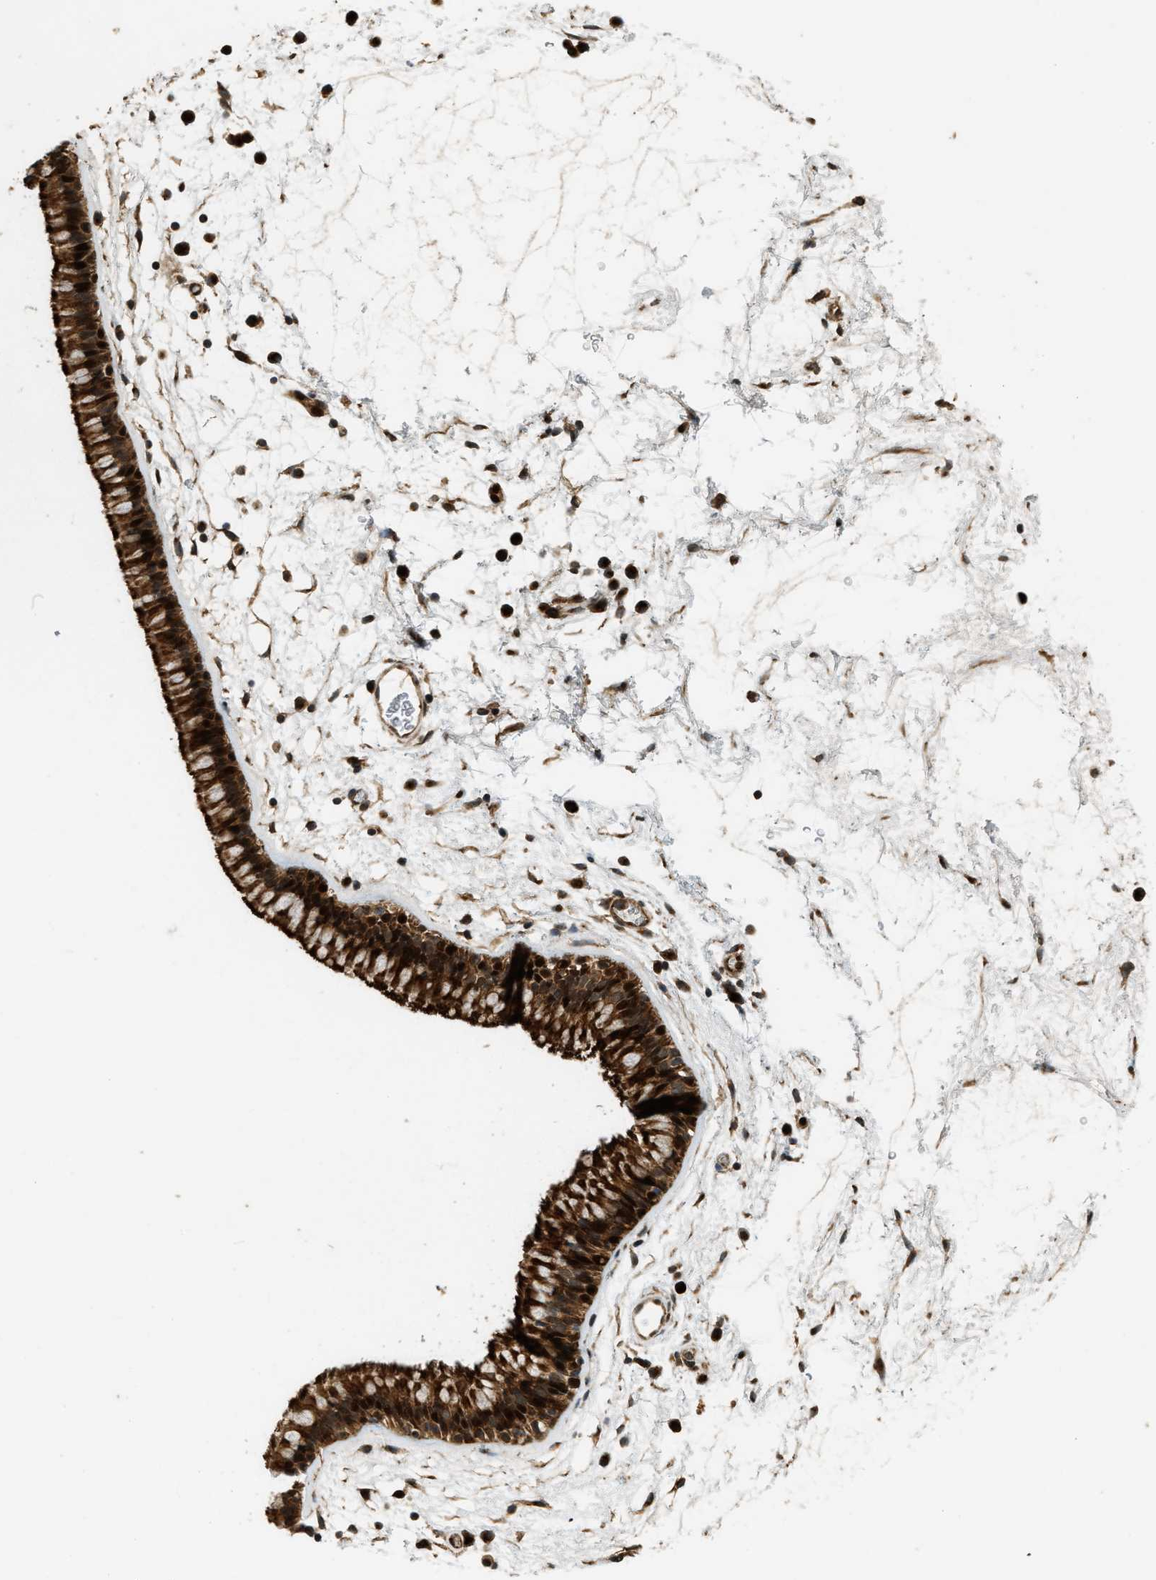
{"staining": {"intensity": "strong", "quantity": ">75%", "location": "cytoplasmic/membranous,nuclear"}, "tissue": "nasopharynx", "cell_type": "Respiratory epithelial cells", "image_type": "normal", "snomed": [{"axis": "morphology", "description": "Normal tissue, NOS"}, {"axis": "morphology", "description": "Inflammation, NOS"}, {"axis": "topography", "description": "Nasopharynx"}], "caption": "Respiratory epithelial cells display high levels of strong cytoplasmic/membranous,nuclear positivity in approximately >75% of cells in unremarkable human nasopharynx.", "gene": "TRAPPC14", "patient": {"sex": "male", "age": 48}}